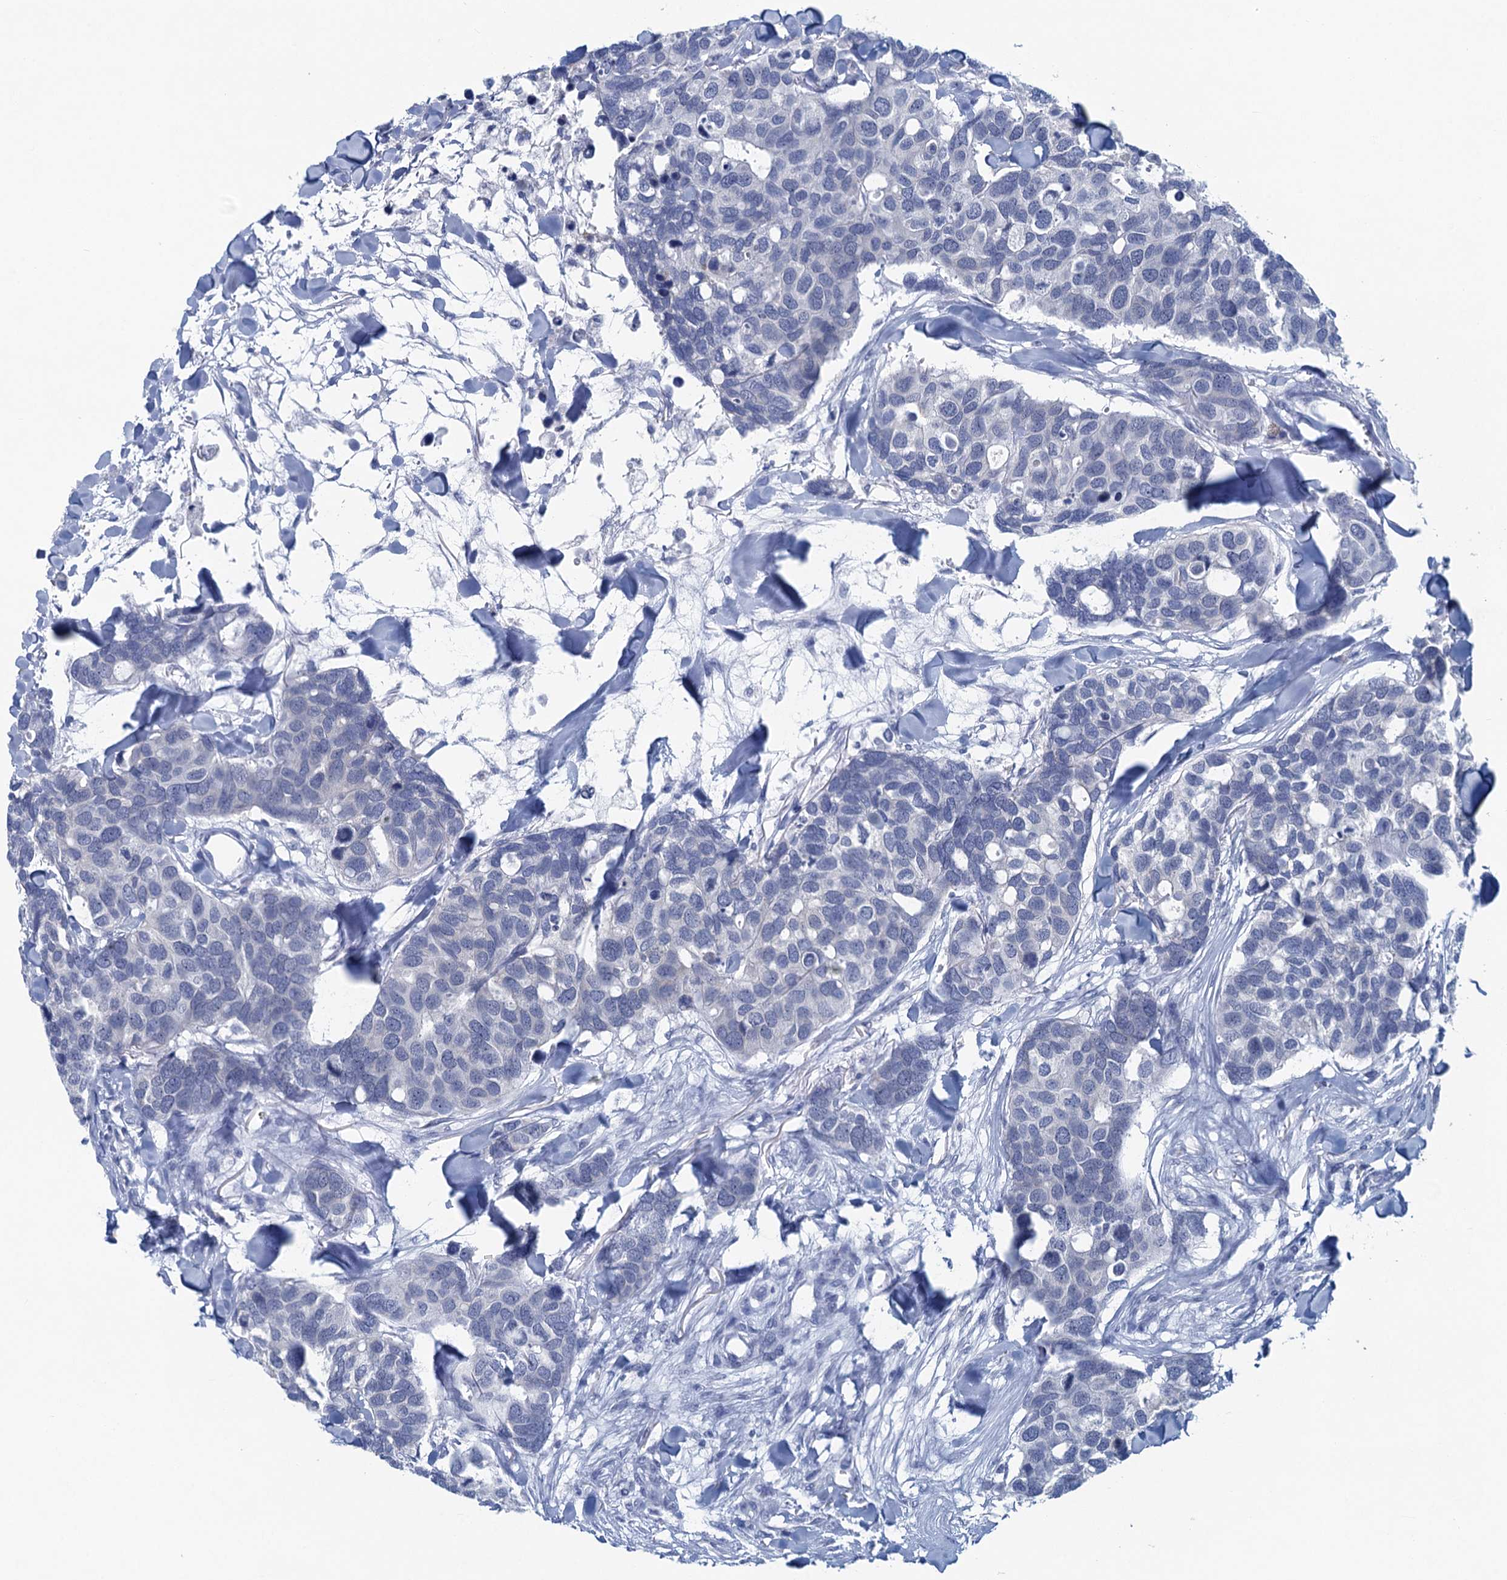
{"staining": {"intensity": "negative", "quantity": "none", "location": "none"}, "tissue": "breast cancer", "cell_type": "Tumor cells", "image_type": "cancer", "snomed": [{"axis": "morphology", "description": "Duct carcinoma"}, {"axis": "topography", "description": "Breast"}], "caption": "This photomicrograph is of breast invasive ductal carcinoma stained with immunohistochemistry (IHC) to label a protein in brown with the nuclei are counter-stained blue. There is no positivity in tumor cells.", "gene": "HAPSTR1", "patient": {"sex": "female", "age": 83}}